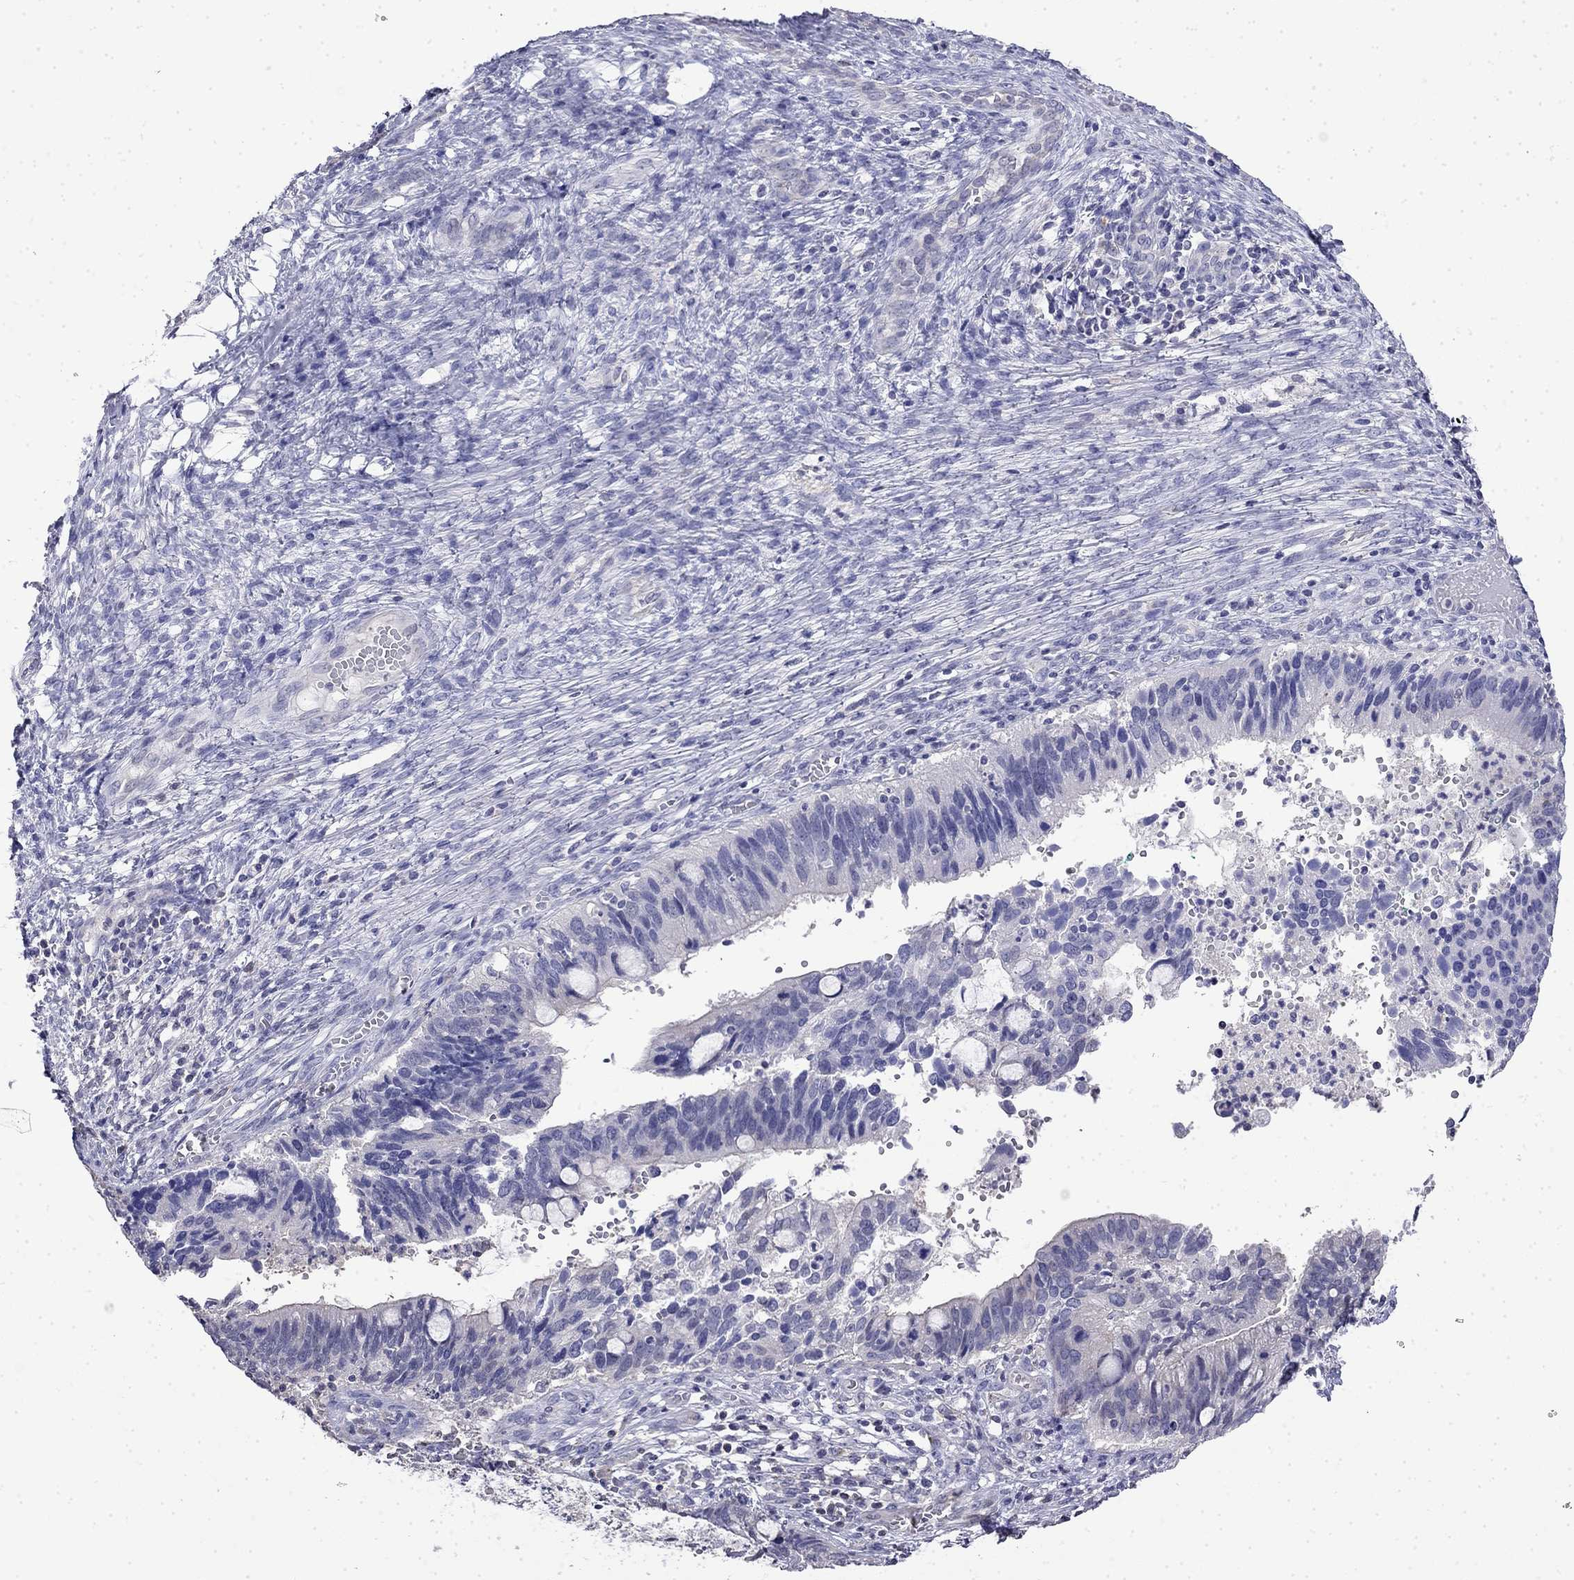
{"staining": {"intensity": "negative", "quantity": "none", "location": "none"}, "tissue": "cervical cancer", "cell_type": "Tumor cells", "image_type": "cancer", "snomed": [{"axis": "morphology", "description": "Adenocarcinoma, NOS"}, {"axis": "topography", "description": "Cervix"}], "caption": "Immunohistochemistry (IHC) of human cervical adenocarcinoma reveals no staining in tumor cells. (DAB IHC, high magnification).", "gene": "GUCA1B", "patient": {"sex": "female", "age": 42}}